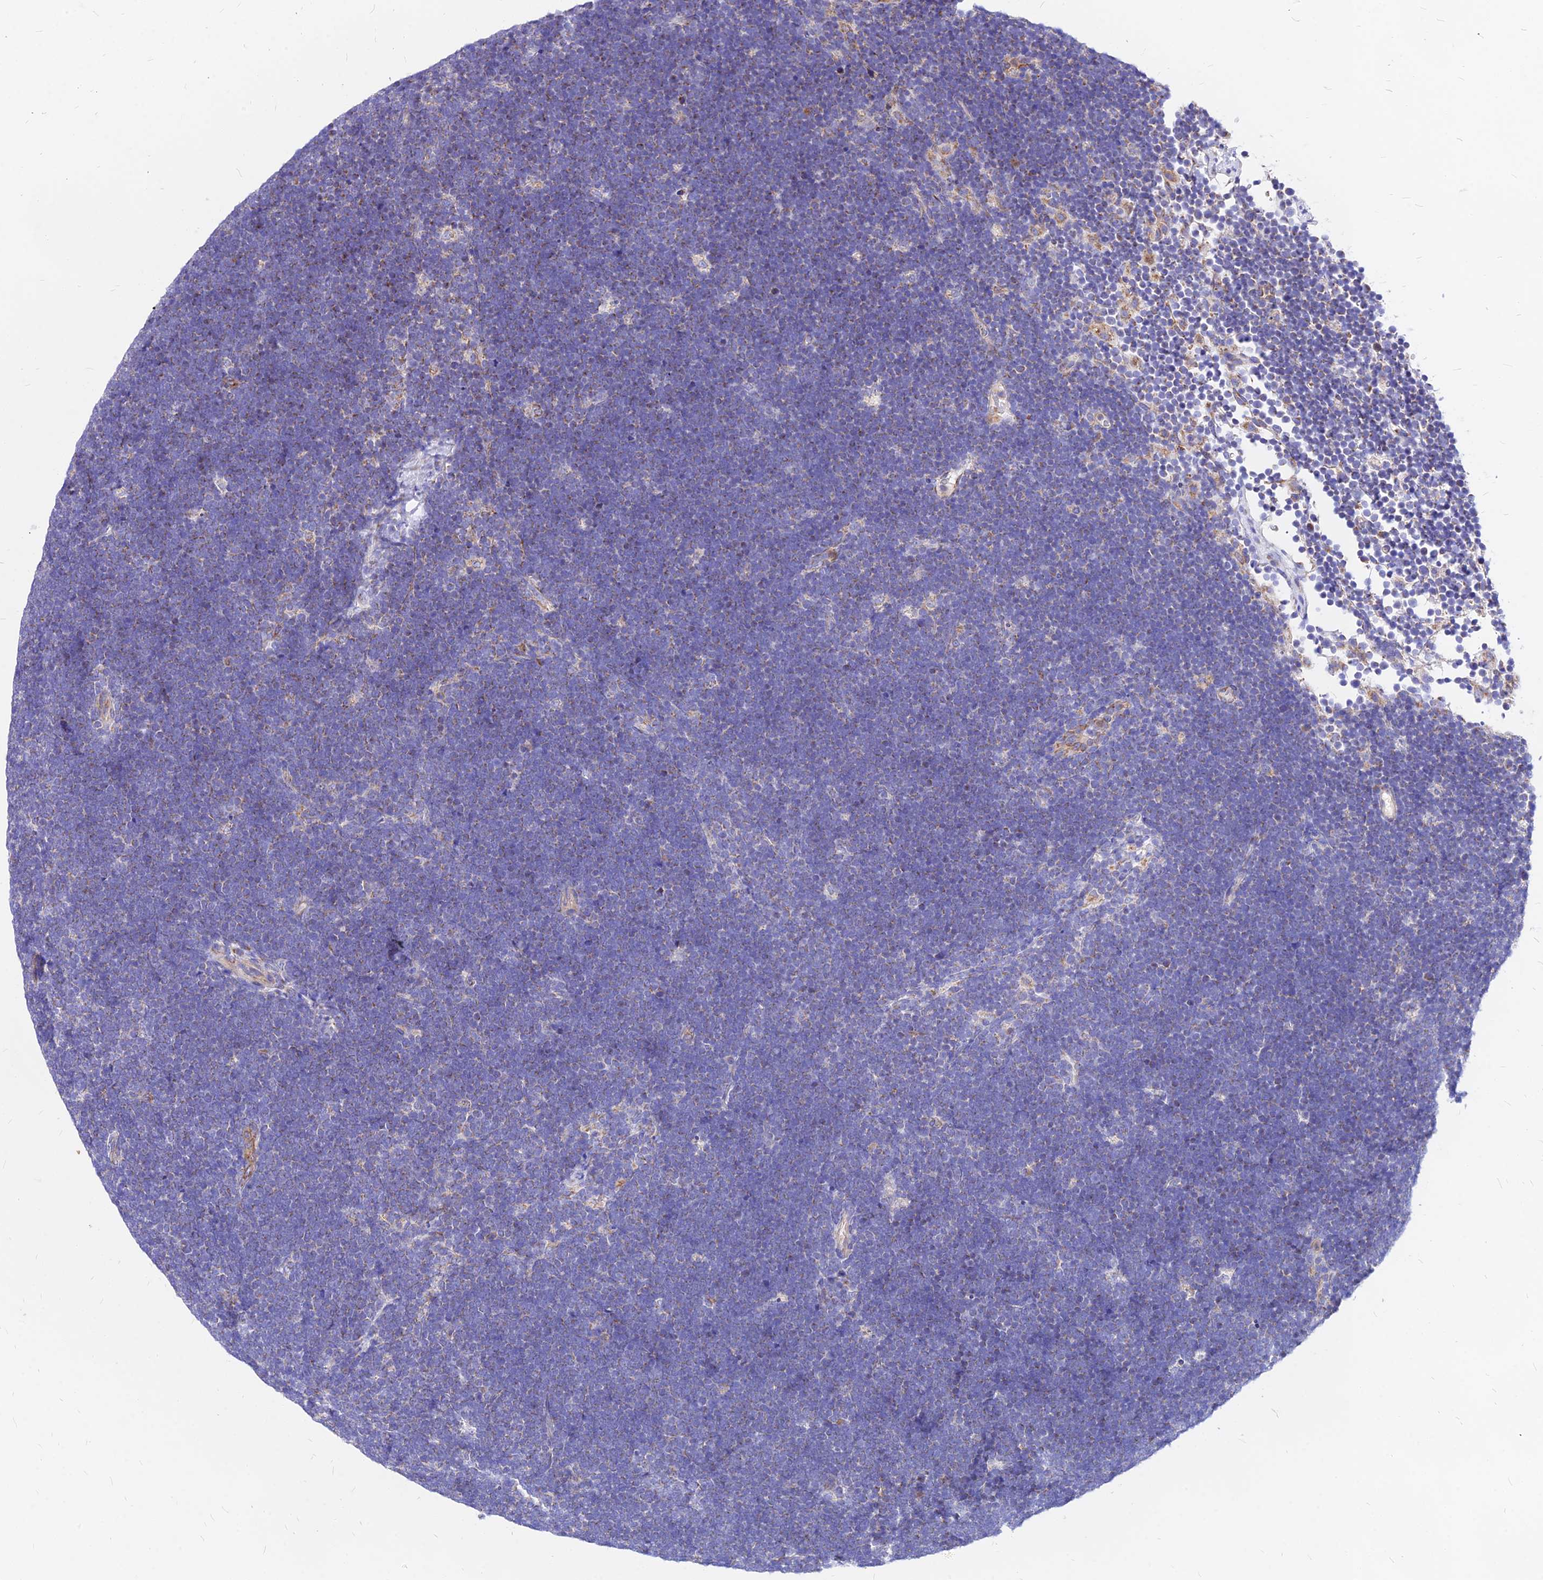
{"staining": {"intensity": "negative", "quantity": "none", "location": "none"}, "tissue": "lymphoma", "cell_type": "Tumor cells", "image_type": "cancer", "snomed": [{"axis": "morphology", "description": "Malignant lymphoma, non-Hodgkin's type, High grade"}, {"axis": "topography", "description": "Lymph node"}], "caption": "High magnification brightfield microscopy of malignant lymphoma, non-Hodgkin's type (high-grade) stained with DAB (brown) and counterstained with hematoxylin (blue): tumor cells show no significant expression.", "gene": "MRPL3", "patient": {"sex": "male", "age": 13}}